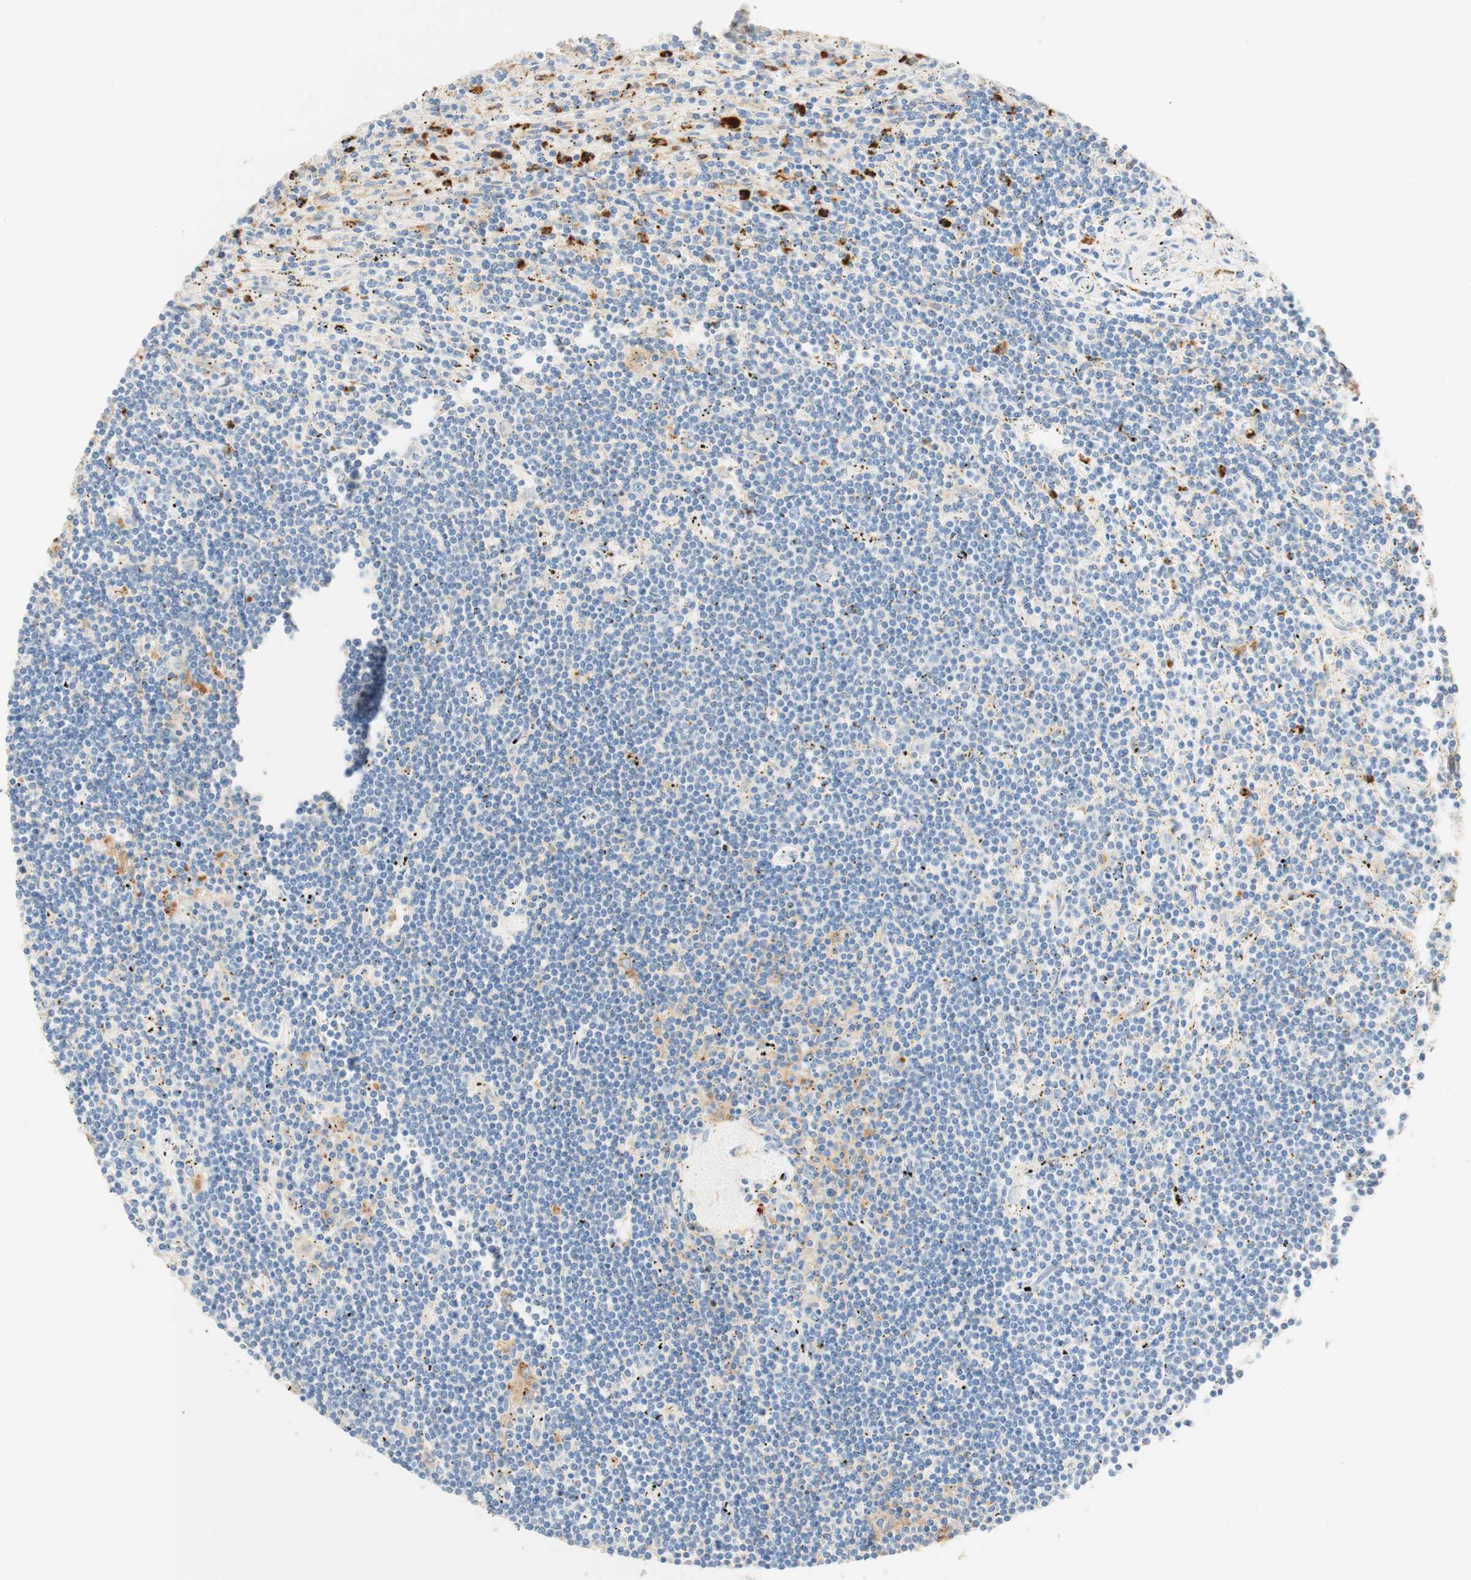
{"staining": {"intensity": "strong", "quantity": "<25%", "location": "cytoplasmic/membranous"}, "tissue": "lymphoma", "cell_type": "Tumor cells", "image_type": "cancer", "snomed": [{"axis": "morphology", "description": "Malignant lymphoma, non-Hodgkin's type, Low grade"}, {"axis": "topography", "description": "Spleen"}], "caption": "This is an image of IHC staining of malignant lymphoma, non-Hodgkin's type (low-grade), which shows strong expression in the cytoplasmic/membranous of tumor cells.", "gene": "CD63", "patient": {"sex": "male", "age": 76}}